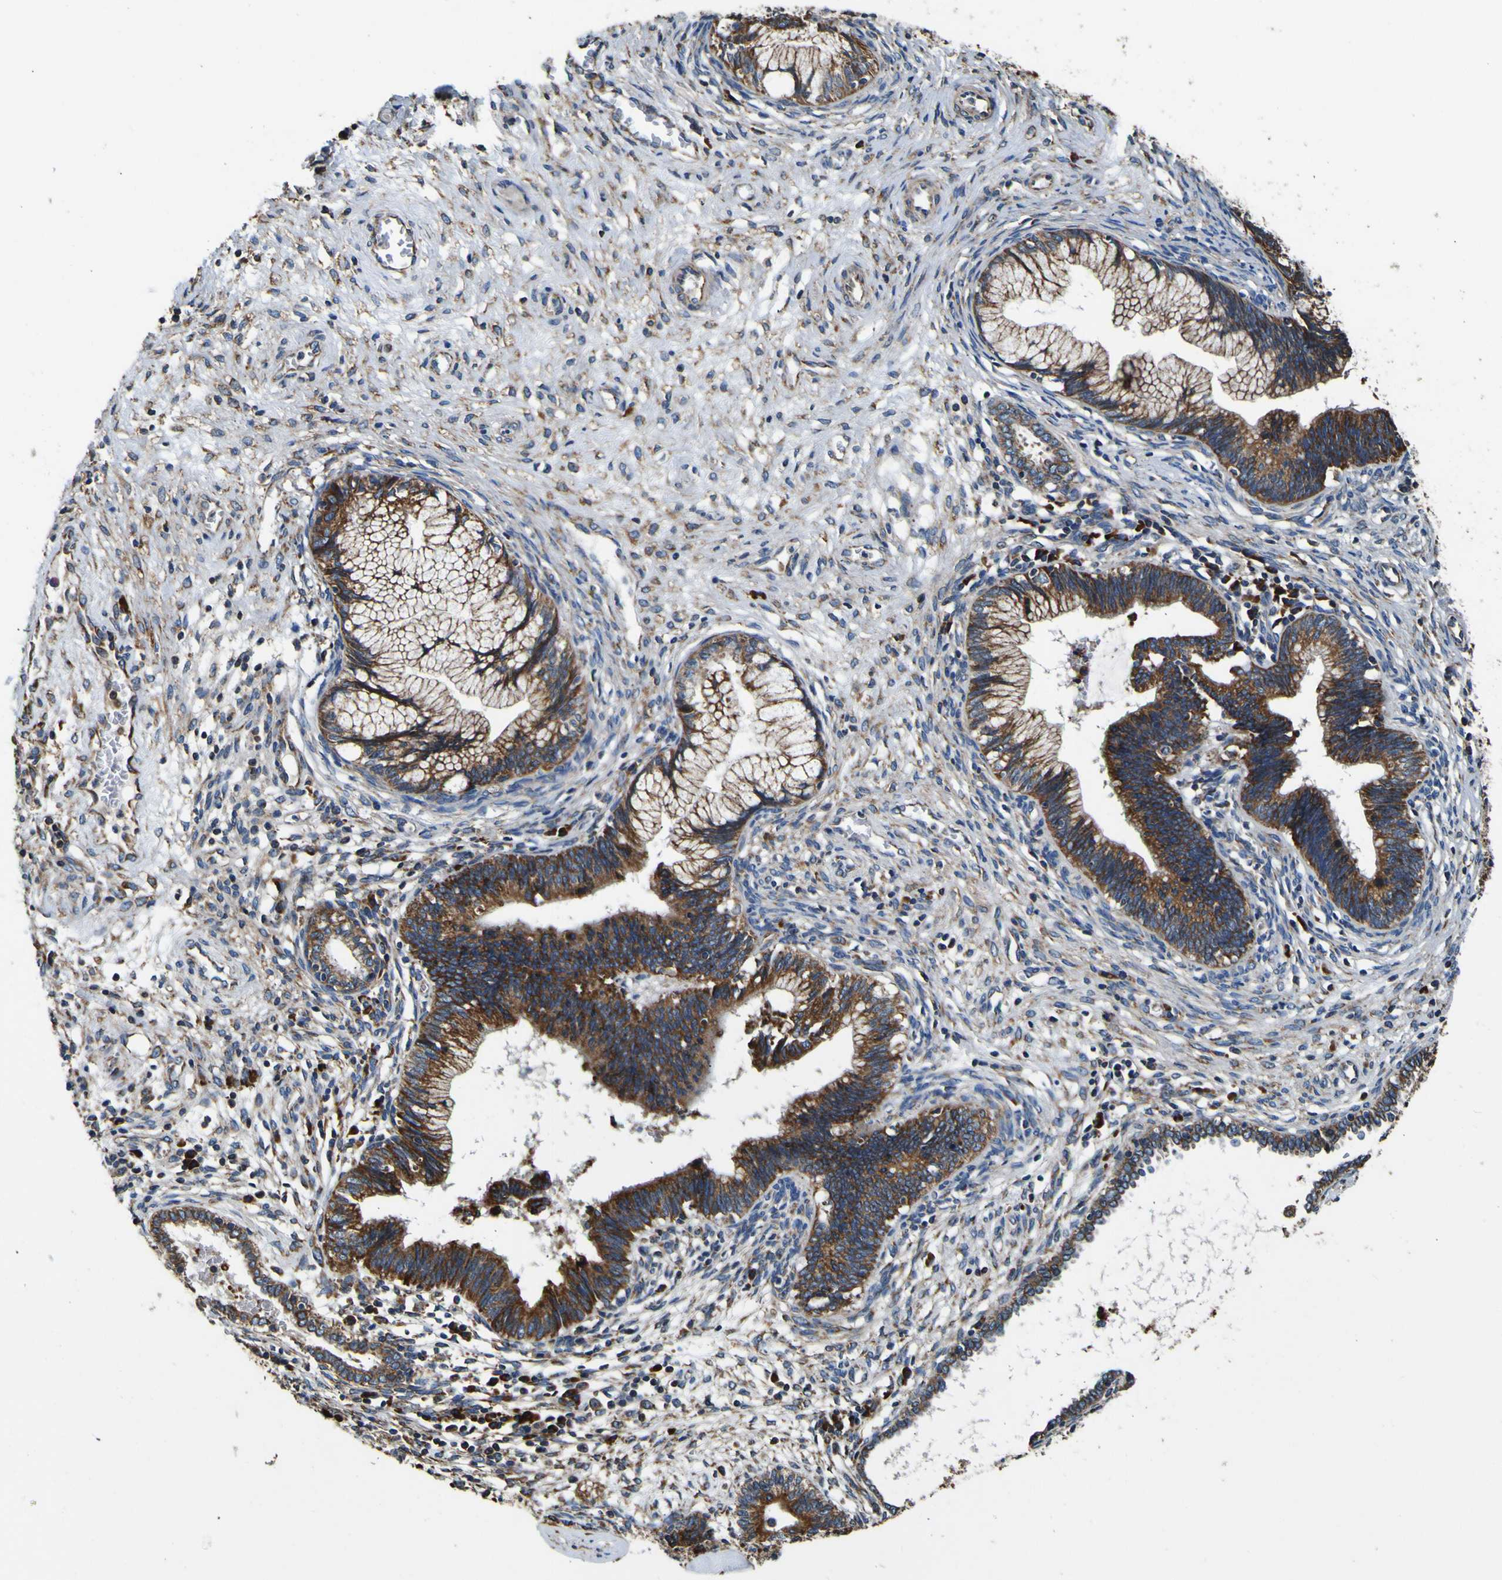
{"staining": {"intensity": "strong", "quantity": ">75%", "location": "cytoplasmic/membranous"}, "tissue": "cervical cancer", "cell_type": "Tumor cells", "image_type": "cancer", "snomed": [{"axis": "morphology", "description": "Adenocarcinoma, NOS"}, {"axis": "topography", "description": "Cervix"}], "caption": "This is a histology image of immunohistochemistry (IHC) staining of adenocarcinoma (cervical), which shows strong staining in the cytoplasmic/membranous of tumor cells.", "gene": "INPP5A", "patient": {"sex": "female", "age": 44}}